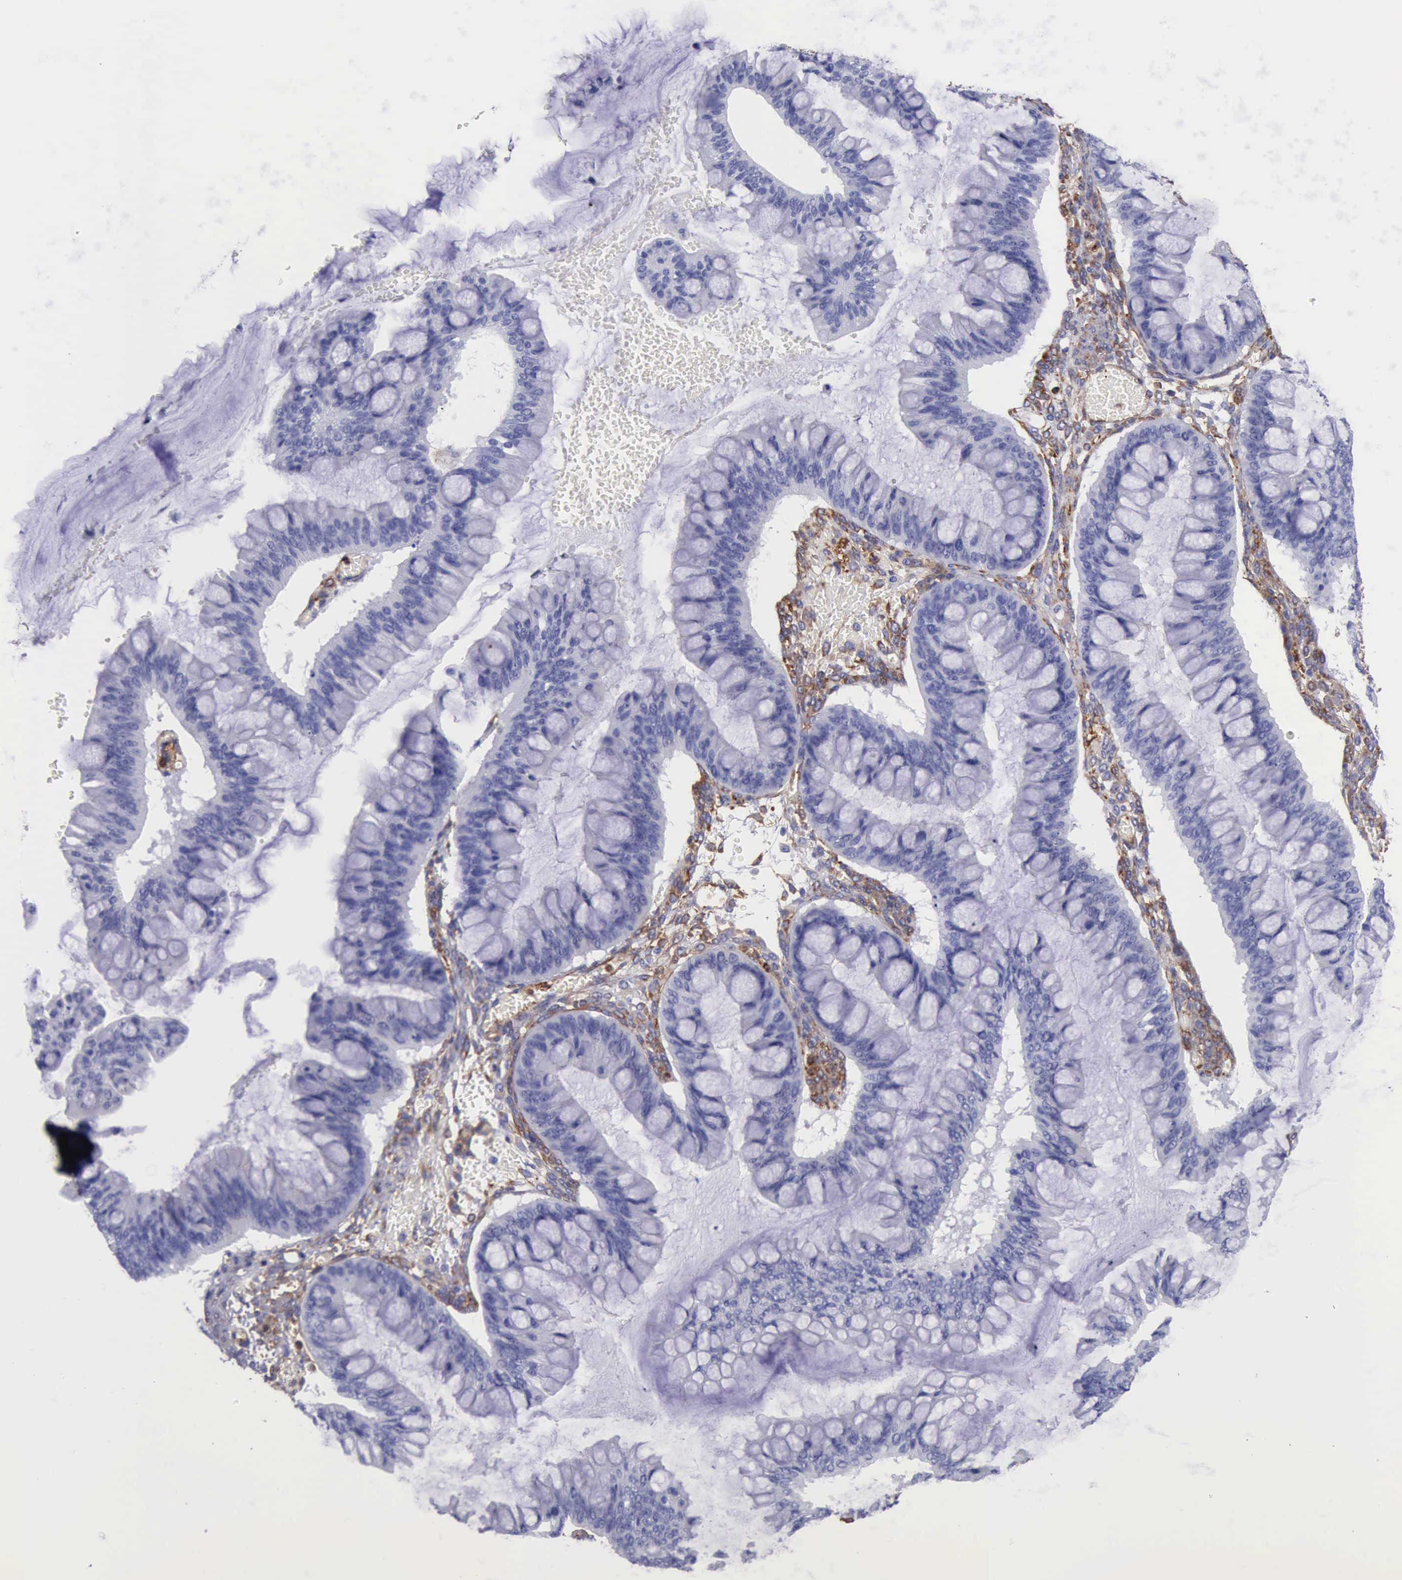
{"staining": {"intensity": "negative", "quantity": "none", "location": "none"}, "tissue": "ovarian cancer", "cell_type": "Tumor cells", "image_type": "cancer", "snomed": [{"axis": "morphology", "description": "Cystadenocarcinoma, mucinous, NOS"}, {"axis": "topography", "description": "Ovary"}], "caption": "Ovarian mucinous cystadenocarcinoma was stained to show a protein in brown. There is no significant staining in tumor cells.", "gene": "FLNA", "patient": {"sex": "female", "age": 73}}